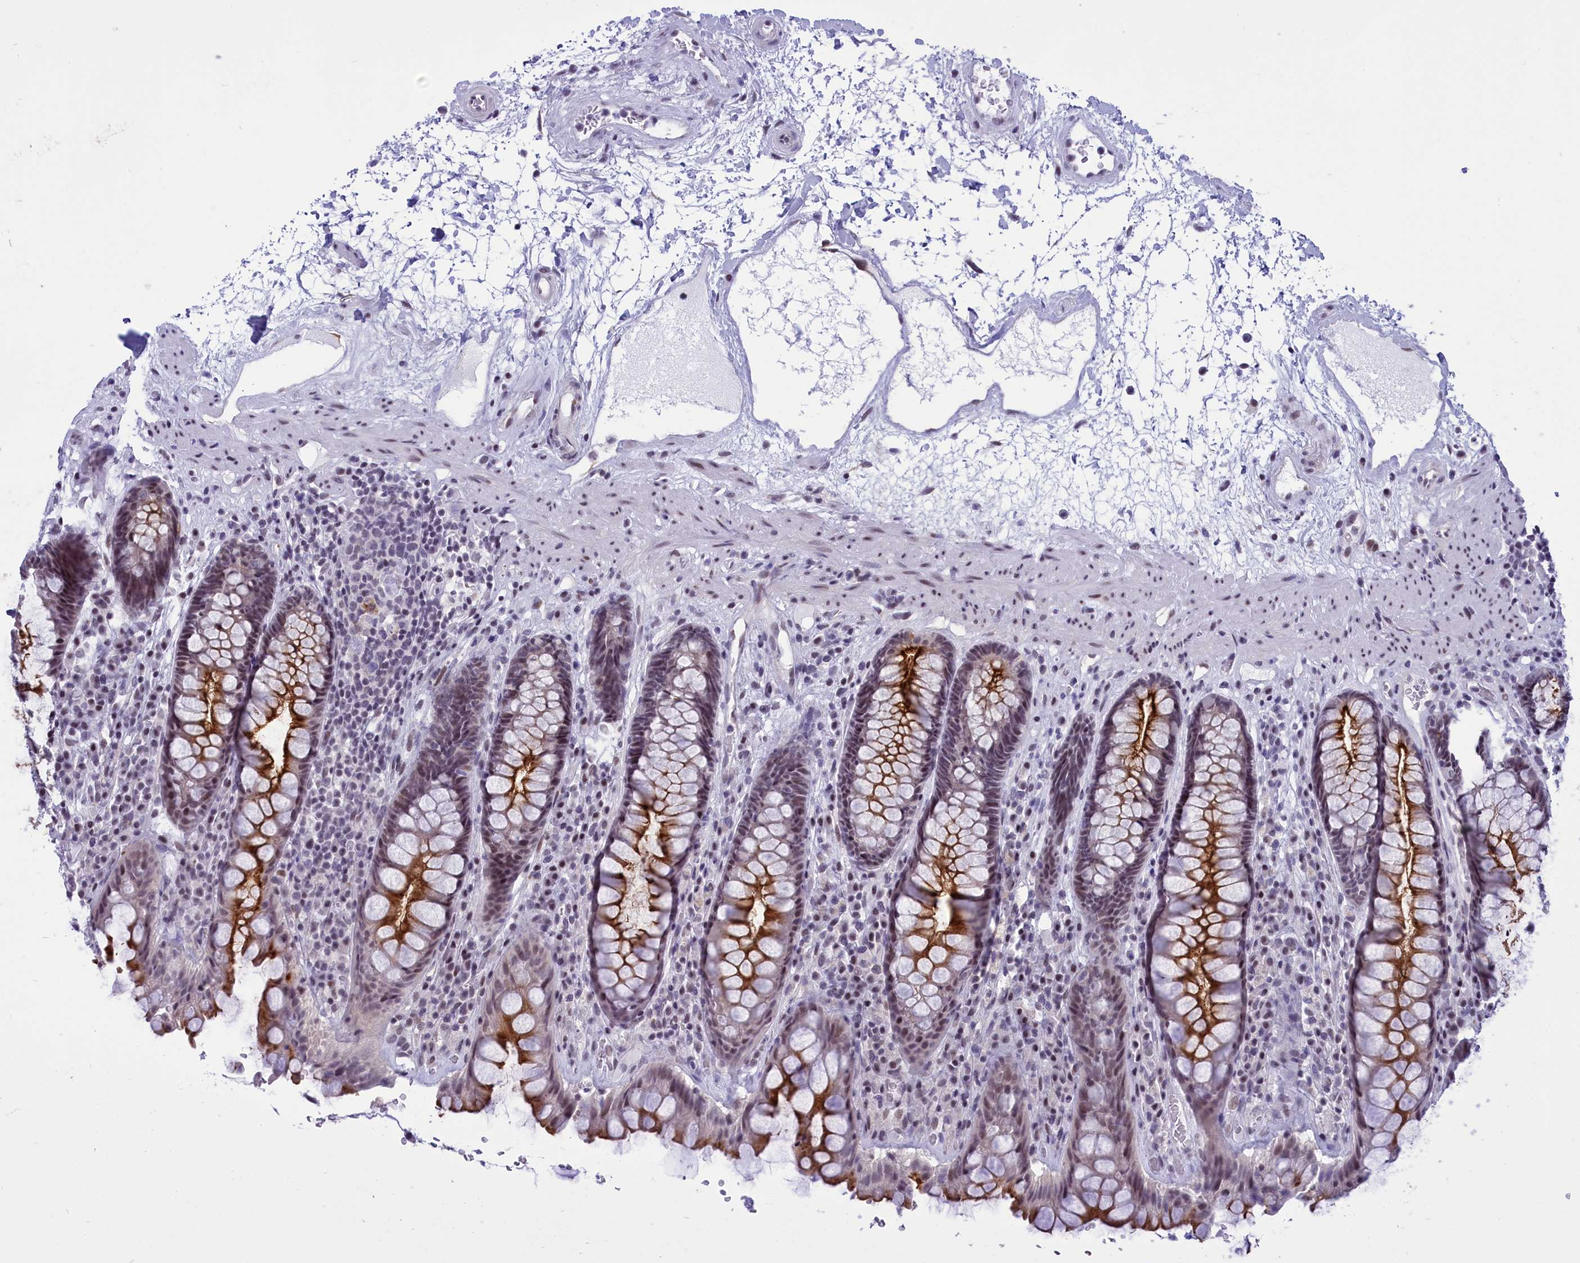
{"staining": {"intensity": "strong", "quantity": "25%-75%", "location": "cytoplasmic/membranous,nuclear"}, "tissue": "rectum", "cell_type": "Glandular cells", "image_type": "normal", "snomed": [{"axis": "morphology", "description": "Normal tissue, NOS"}, {"axis": "topography", "description": "Rectum"}], "caption": "IHC image of normal human rectum stained for a protein (brown), which demonstrates high levels of strong cytoplasmic/membranous,nuclear staining in about 25%-75% of glandular cells.", "gene": "SPIRE2", "patient": {"sex": "male", "age": 64}}